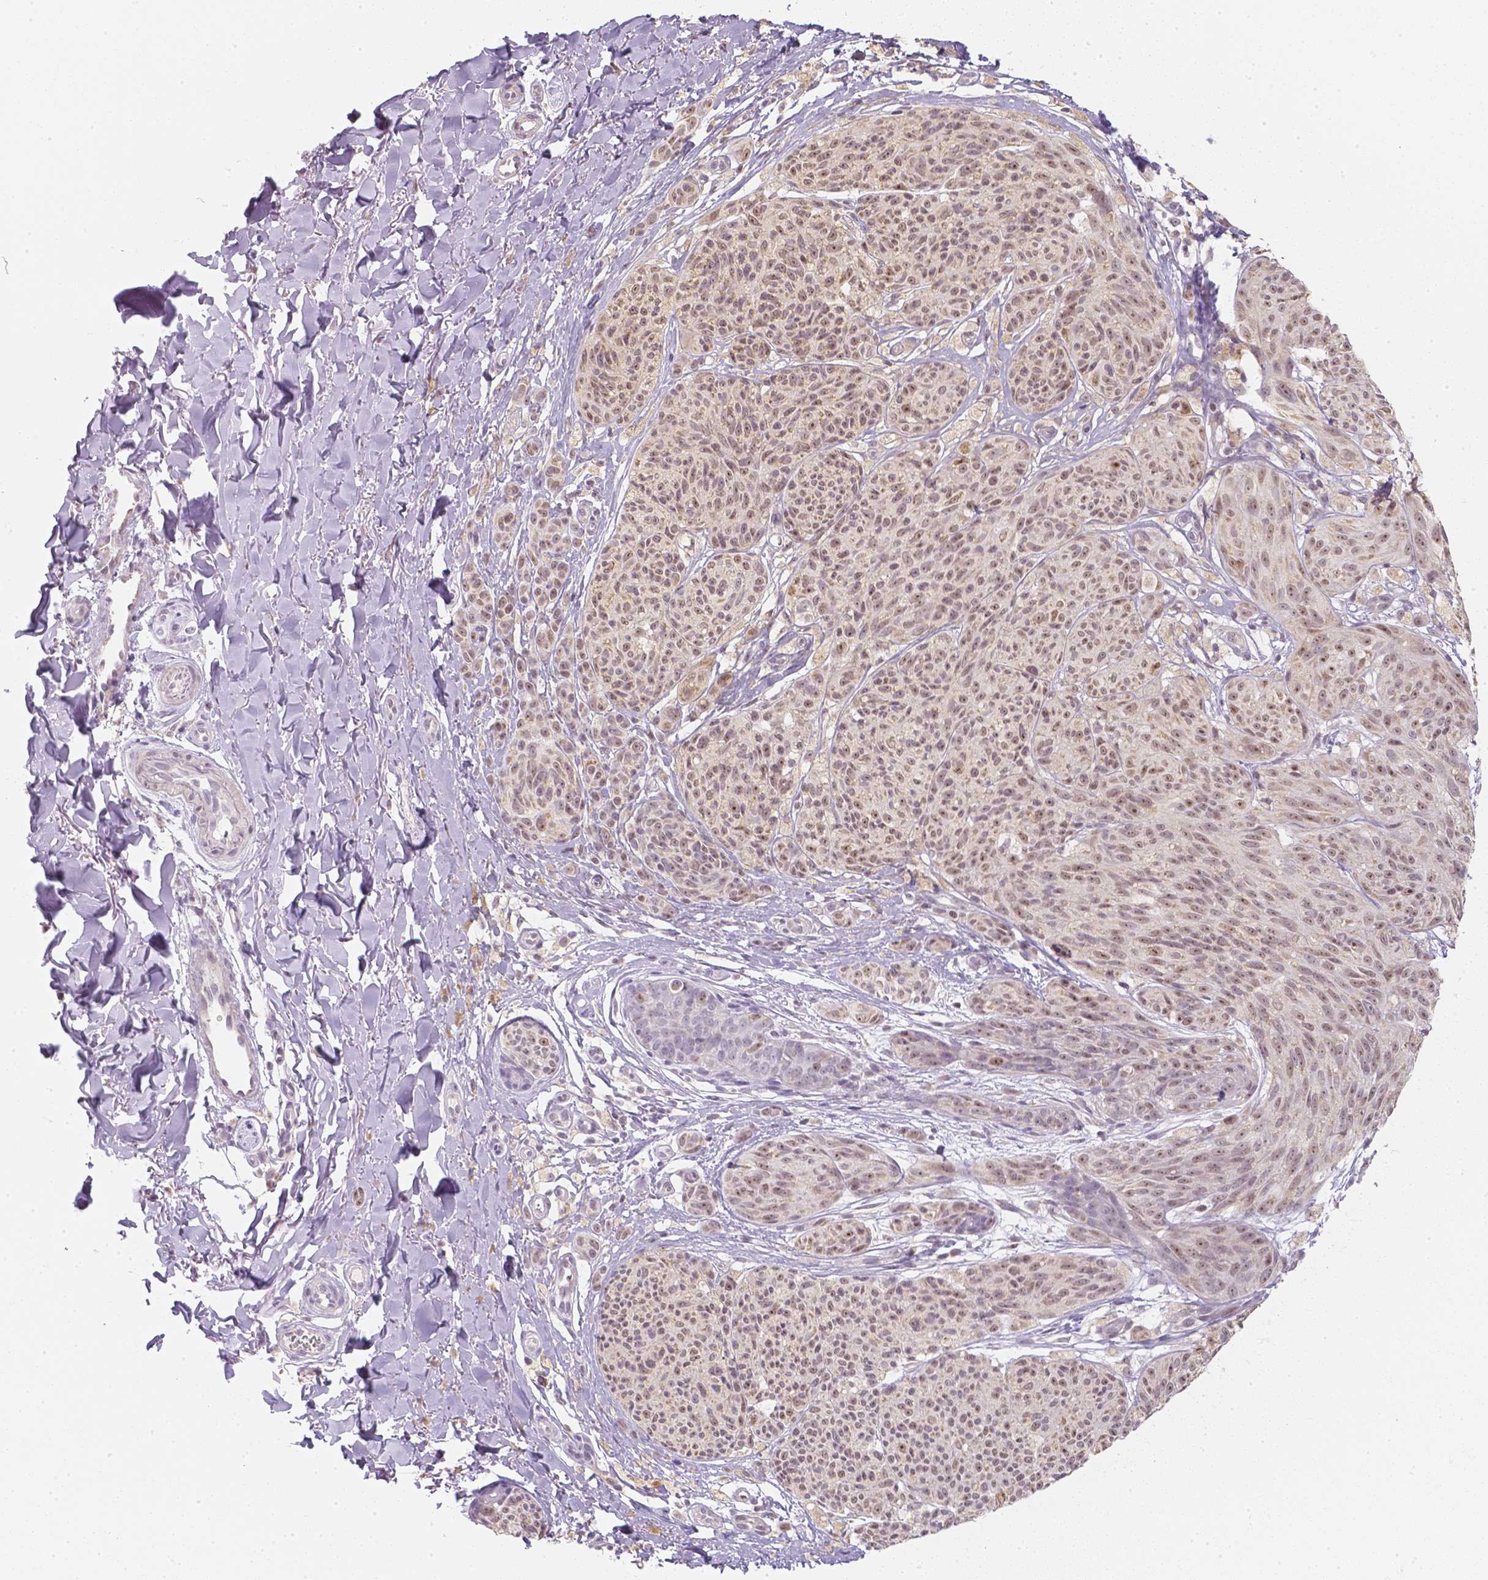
{"staining": {"intensity": "moderate", "quantity": ">75%", "location": "nuclear"}, "tissue": "melanoma", "cell_type": "Tumor cells", "image_type": "cancer", "snomed": [{"axis": "morphology", "description": "Malignant melanoma, NOS"}, {"axis": "topography", "description": "Skin"}], "caption": "A brown stain shows moderate nuclear expression of a protein in human malignant melanoma tumor cells.", "gene": "NVL", "patient": {"sex": "female", "age": 87}}